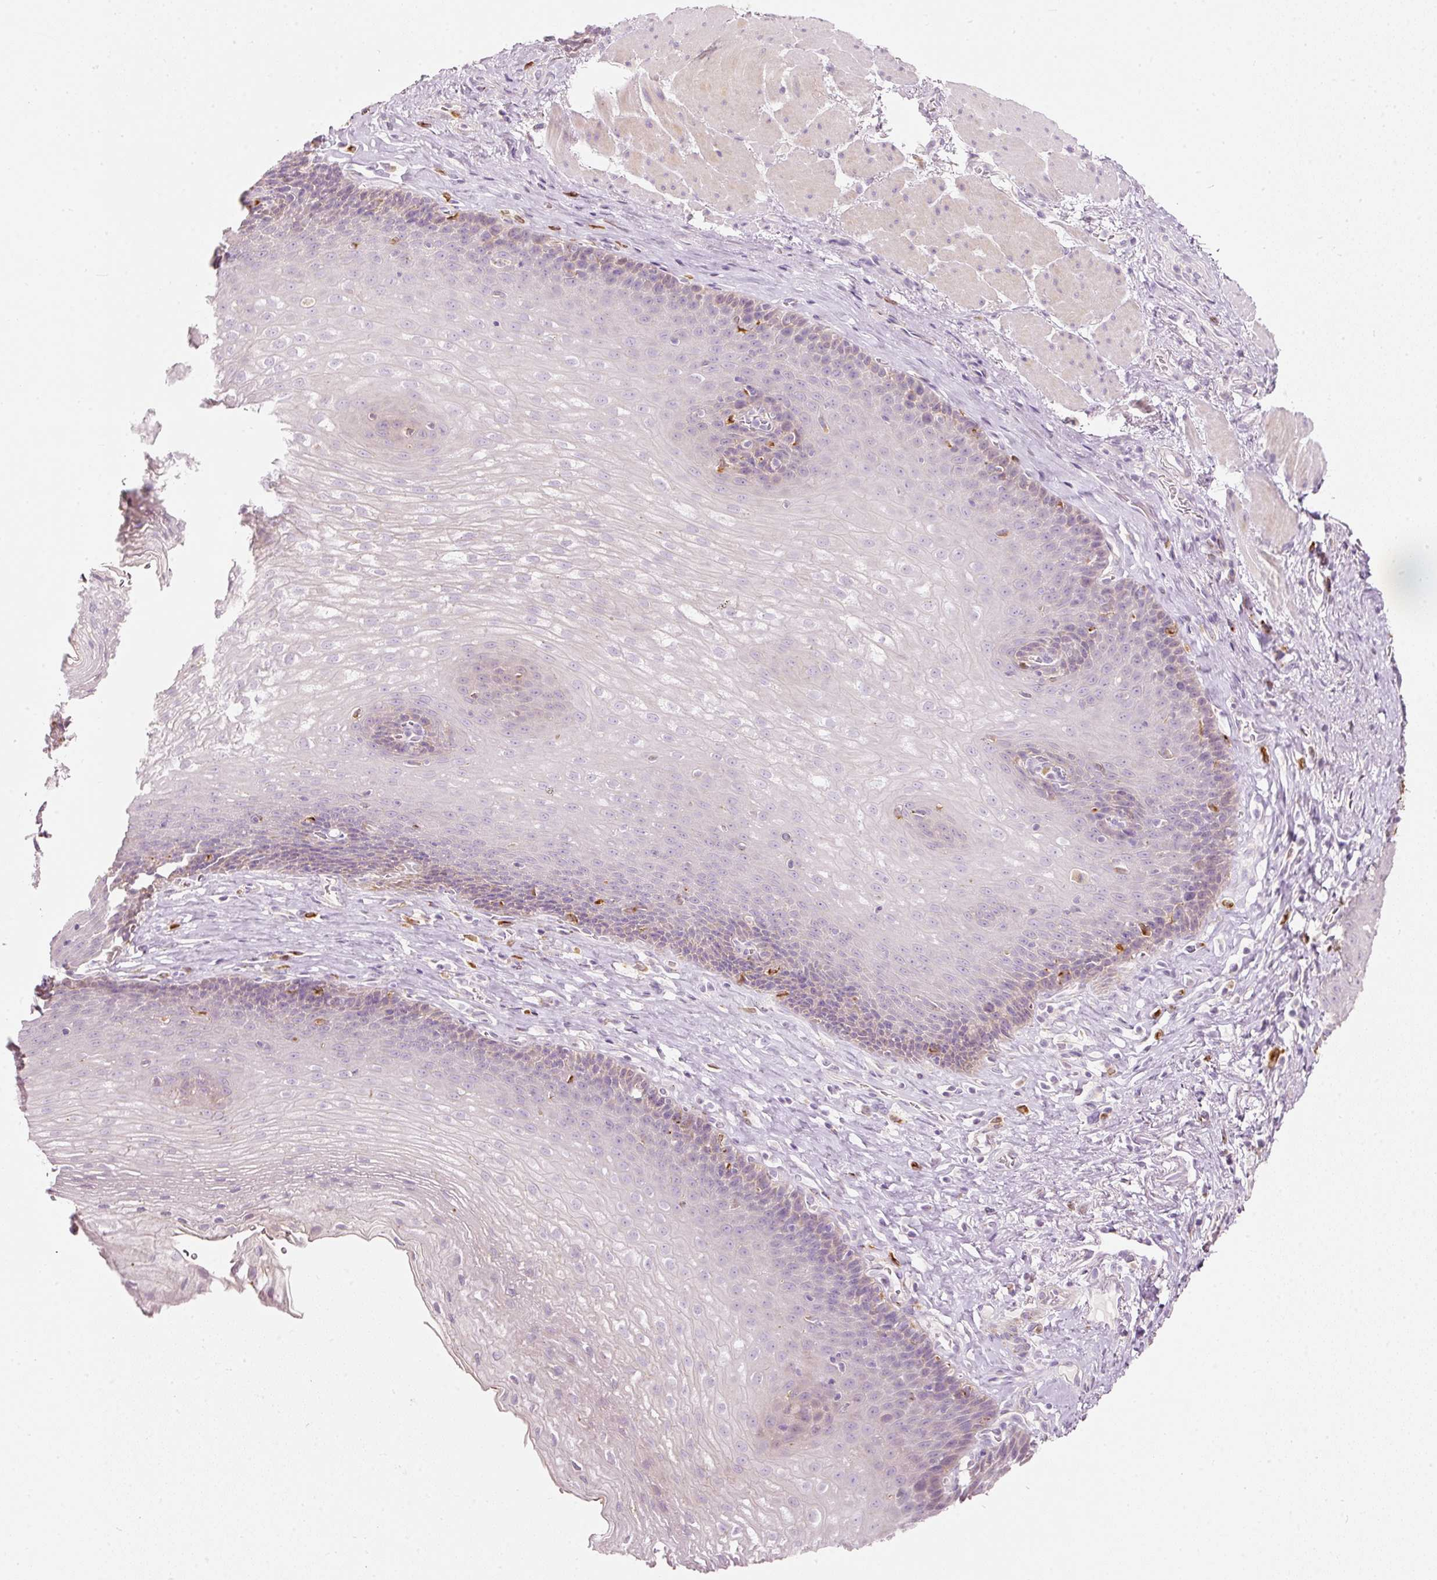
{"staining": {"intensity": "moderate", "quantity": "<25%", "location": "cytoplasmic/membranous,nuclear"}, "tissue": "esophagus", "cell_type": "Squamous epithelial cells", "image_type": "normal", "snomed": [{"axis": "morphology", "description": "Normal tissue, NOS"}, {"axis": "topography", "description": "Esophagus"}], "caption": "IHC of normal human esophagus exhibits low levels of moderate cytoplasmic/membranous,nuclear staining in approximately <25% of squamous epithelial cells. The staining is performed using DAB brown chromogen to label protein expression. The nuclei are counter-stained blue using hematoxylin.", "gene": "MTHFD2", "patient": {"sex": "female", "age": 66}}